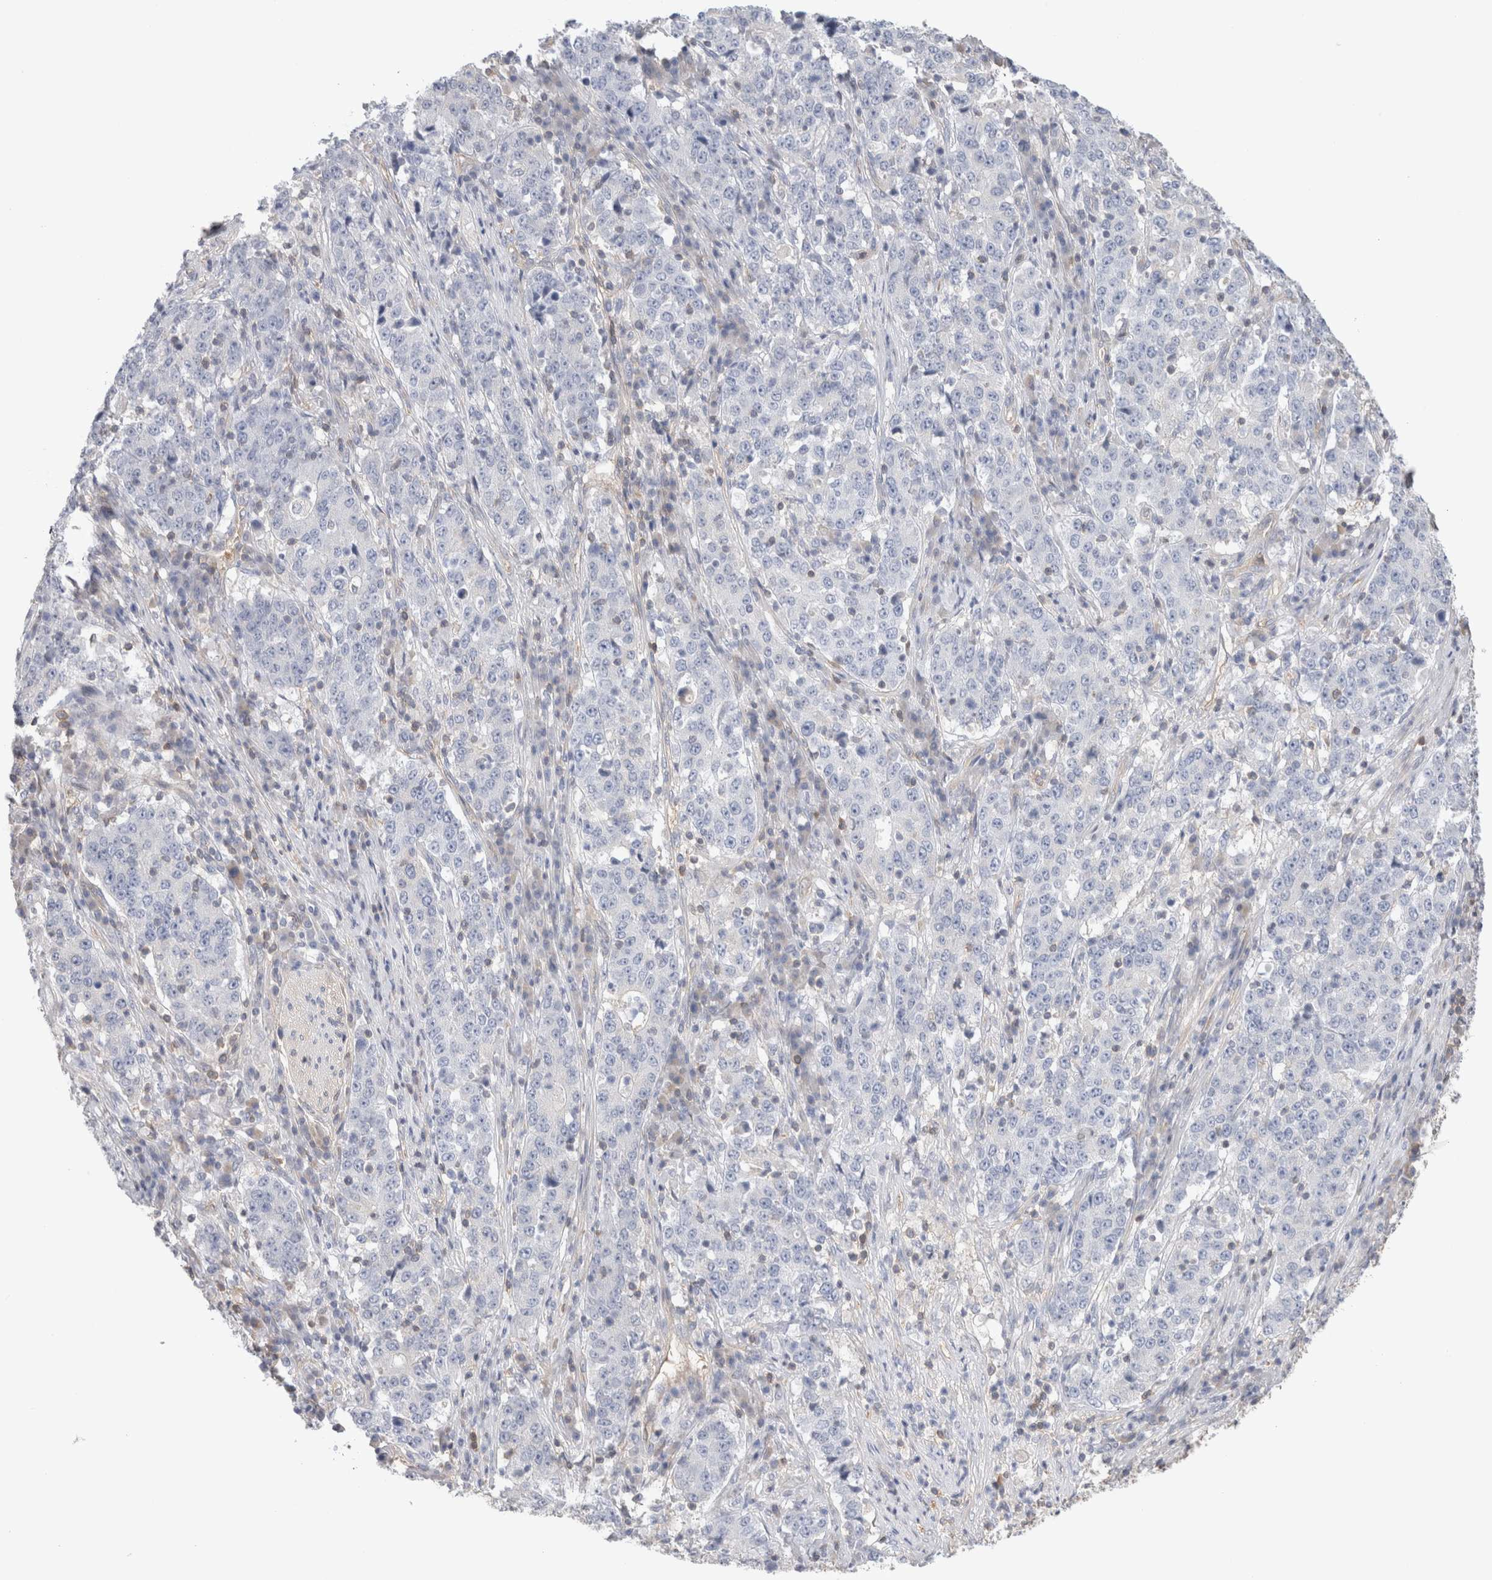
{"staining": {"intensity": "negative", "quantity": "none", "location": "none"}, "tissue": "stomach cancer", "cell_type": "Tumor cells", "image_type": "cancer", "snomed": [{"axis": "morphology", "description": "Adenocarcinoma, NOS"}, {"axis": "topography", "description": "Stomach"}], "caption": "This is an immunohistochemistry histopathology image of stomach cancer. There is no expression in tumor cells.", "gene": "CAPN2", "patient": {"sex": "male", "age": 59}}